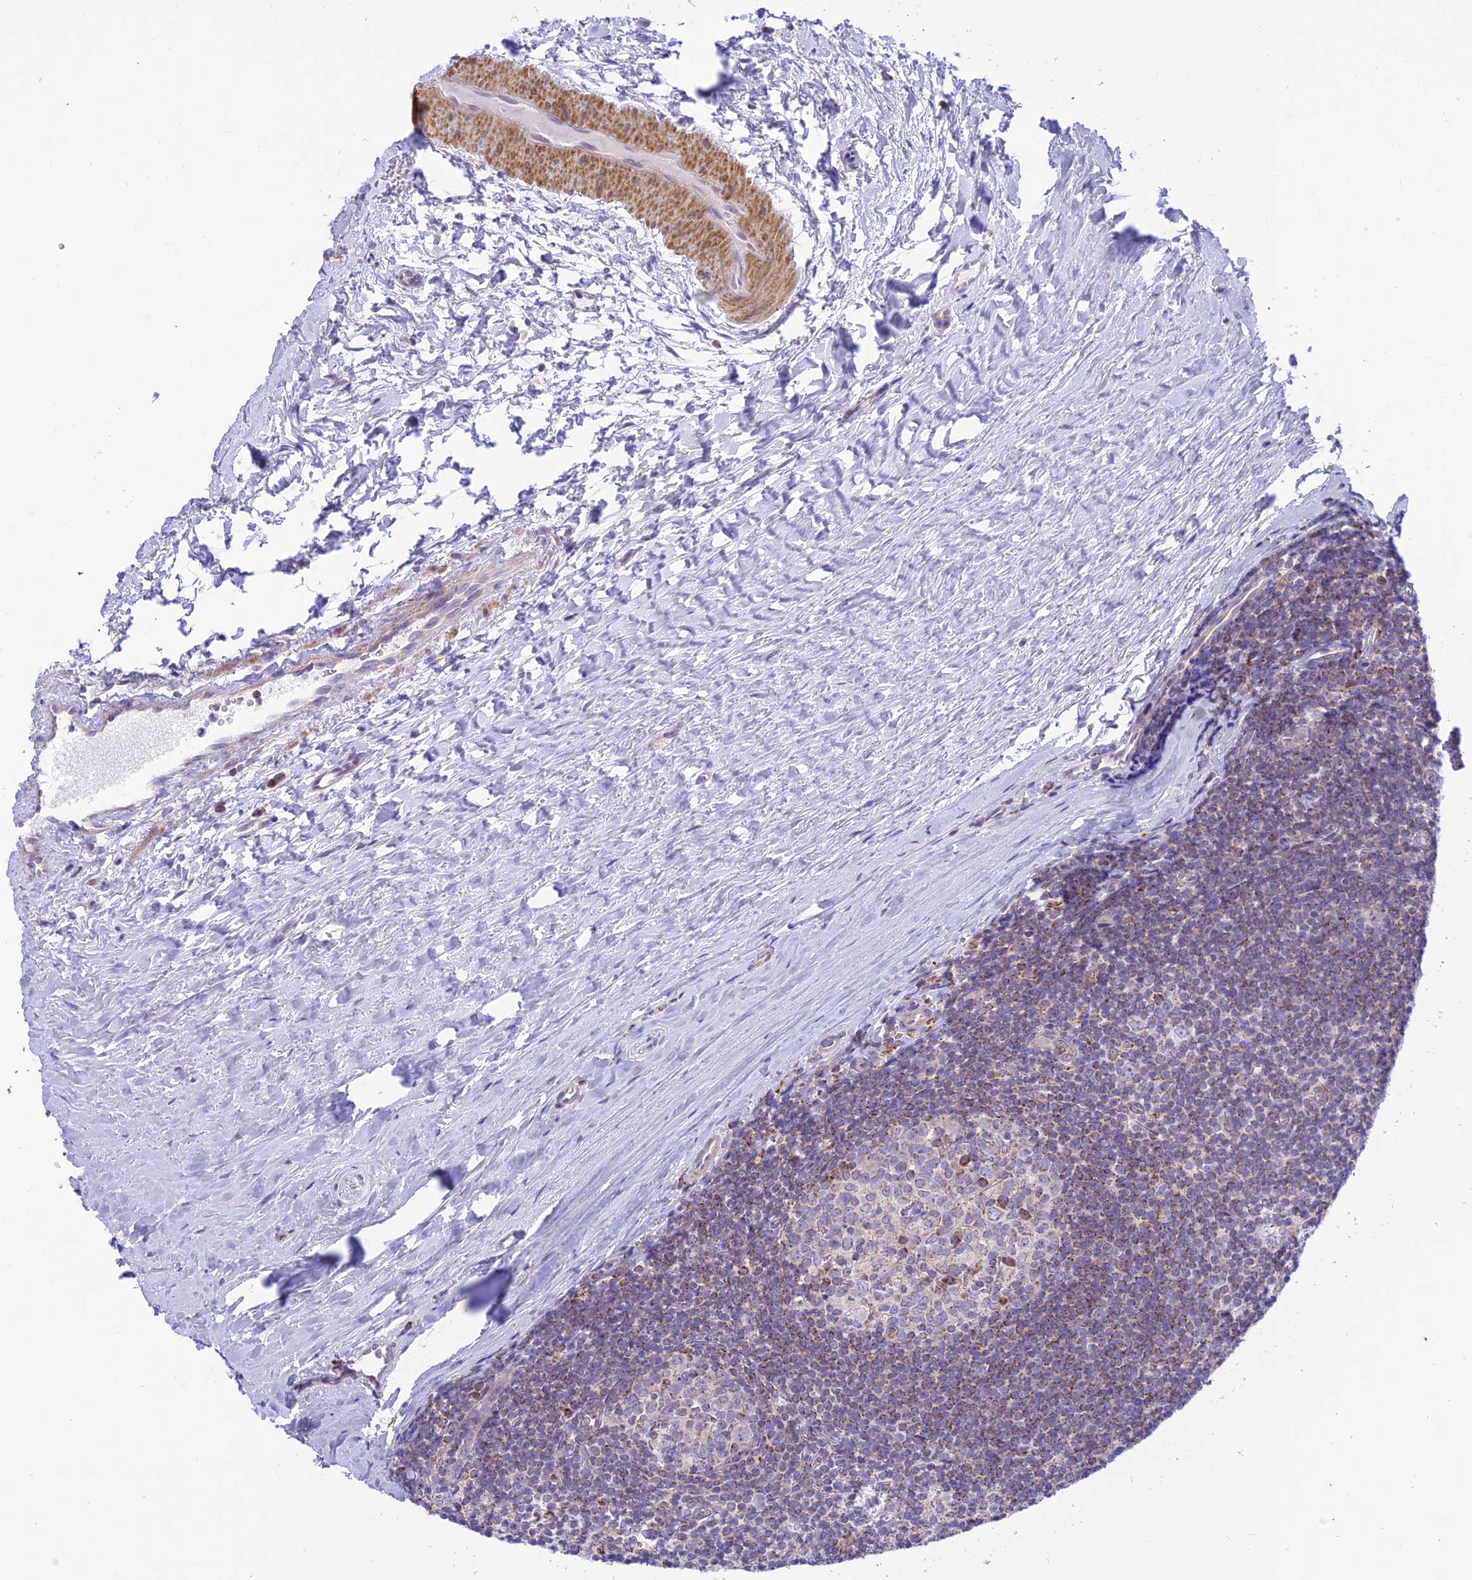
{"staining": {"intensity": "moderate", "quantity": "<25%", "location": "cytoplasmic/membranous"}, "tissue": "tonsil", "cell_type": "Germinal center cells", "image_type": "normal", "snomed": [{"axis": "morphology", "description": "Normal tissue, NOS"}, {"axis": "topography", "description": "Tonsil"}], "caption": "Unremarkable tonsil was stained to show a protein in brown. There is low levels of moderate cytoplasmic/membranous positivity in approximately <25% of germinal center cells.", "gene": "FAM186B", "patient": {"sex": "male", "age": 27}}